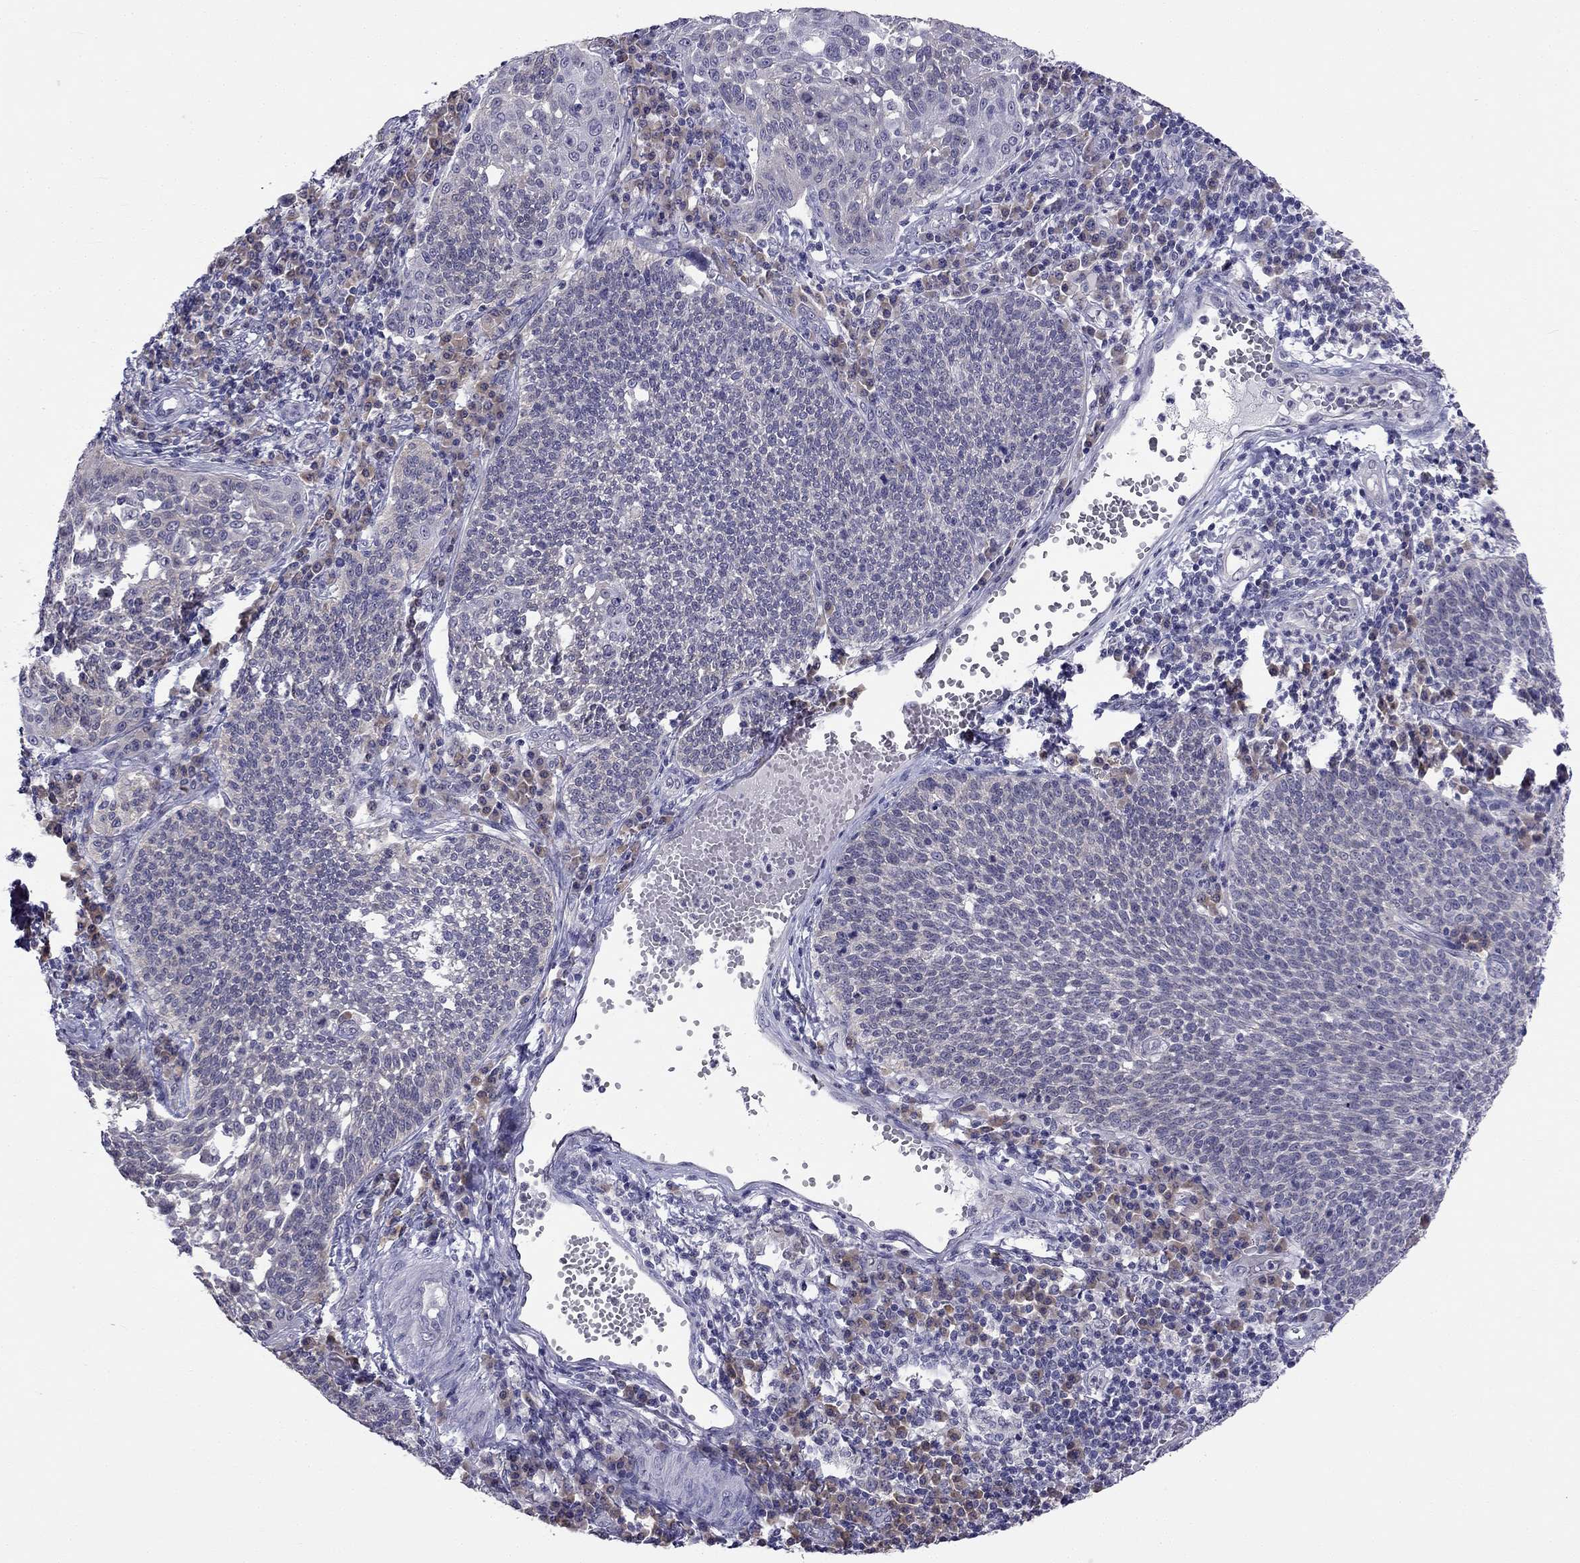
{"staining": {"intensity": "negative", "quantity": "none", "location": "none"}, "tissue": "cervical cancer", "cell_type": "Tumor cells", "image_type": "cancer", "snomed": [{"axis": "morphology", "description": "Squamous cell carcinoma, NOS"}, {"axis": "topography", "description": "Cervix"}], "caption": "Tumor cells show no significant positivity in cervical cancer (squamous cell carcinoma).", "gene": "C16orf89", "patient": {"sex": "female", "age": 34}}